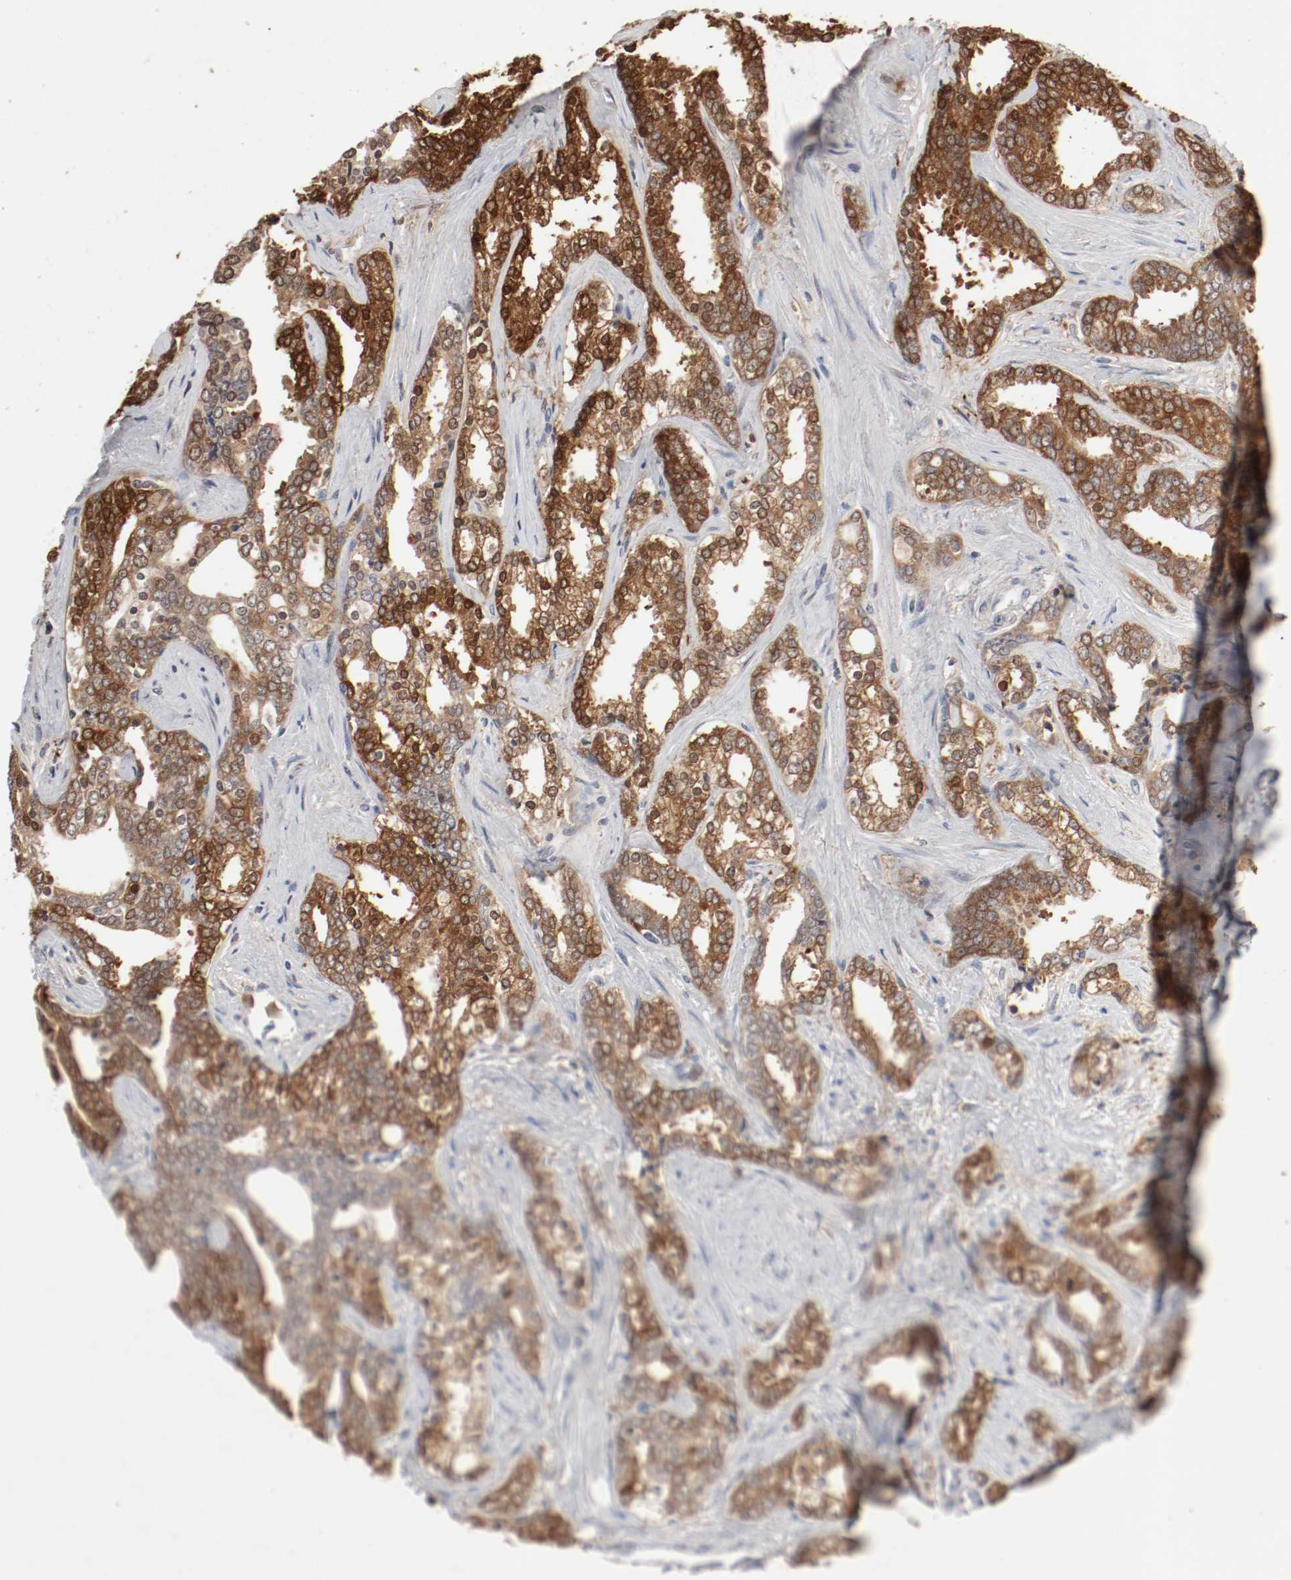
{"staining": {"intensity": "moderate", "quantity": "25%-75%", "location": "cytoplasmic/membranous,nuclear"}, "tissue": "prostate cancer", "cell_type": "Tumor cells", "image_type": "cancer", "snomed": [{"axis": "morphology", "description": "Adenocarcinoma, High grade"}, {"axis": "topography", "description": "Prostate"}], "caption": "Protein expression analysis of human high-grade adenocarcinoma (prostate) reveals moderate cytoplasmic/membranous and nuclear expression in about 25%-75% of tumor cells. Using DAB (brown) and hematoxylin (blue) stains, captured at high magnification using brightfield microscopy.", "gene": "WASL", "patient": {"sex": "male", "age": 67}}